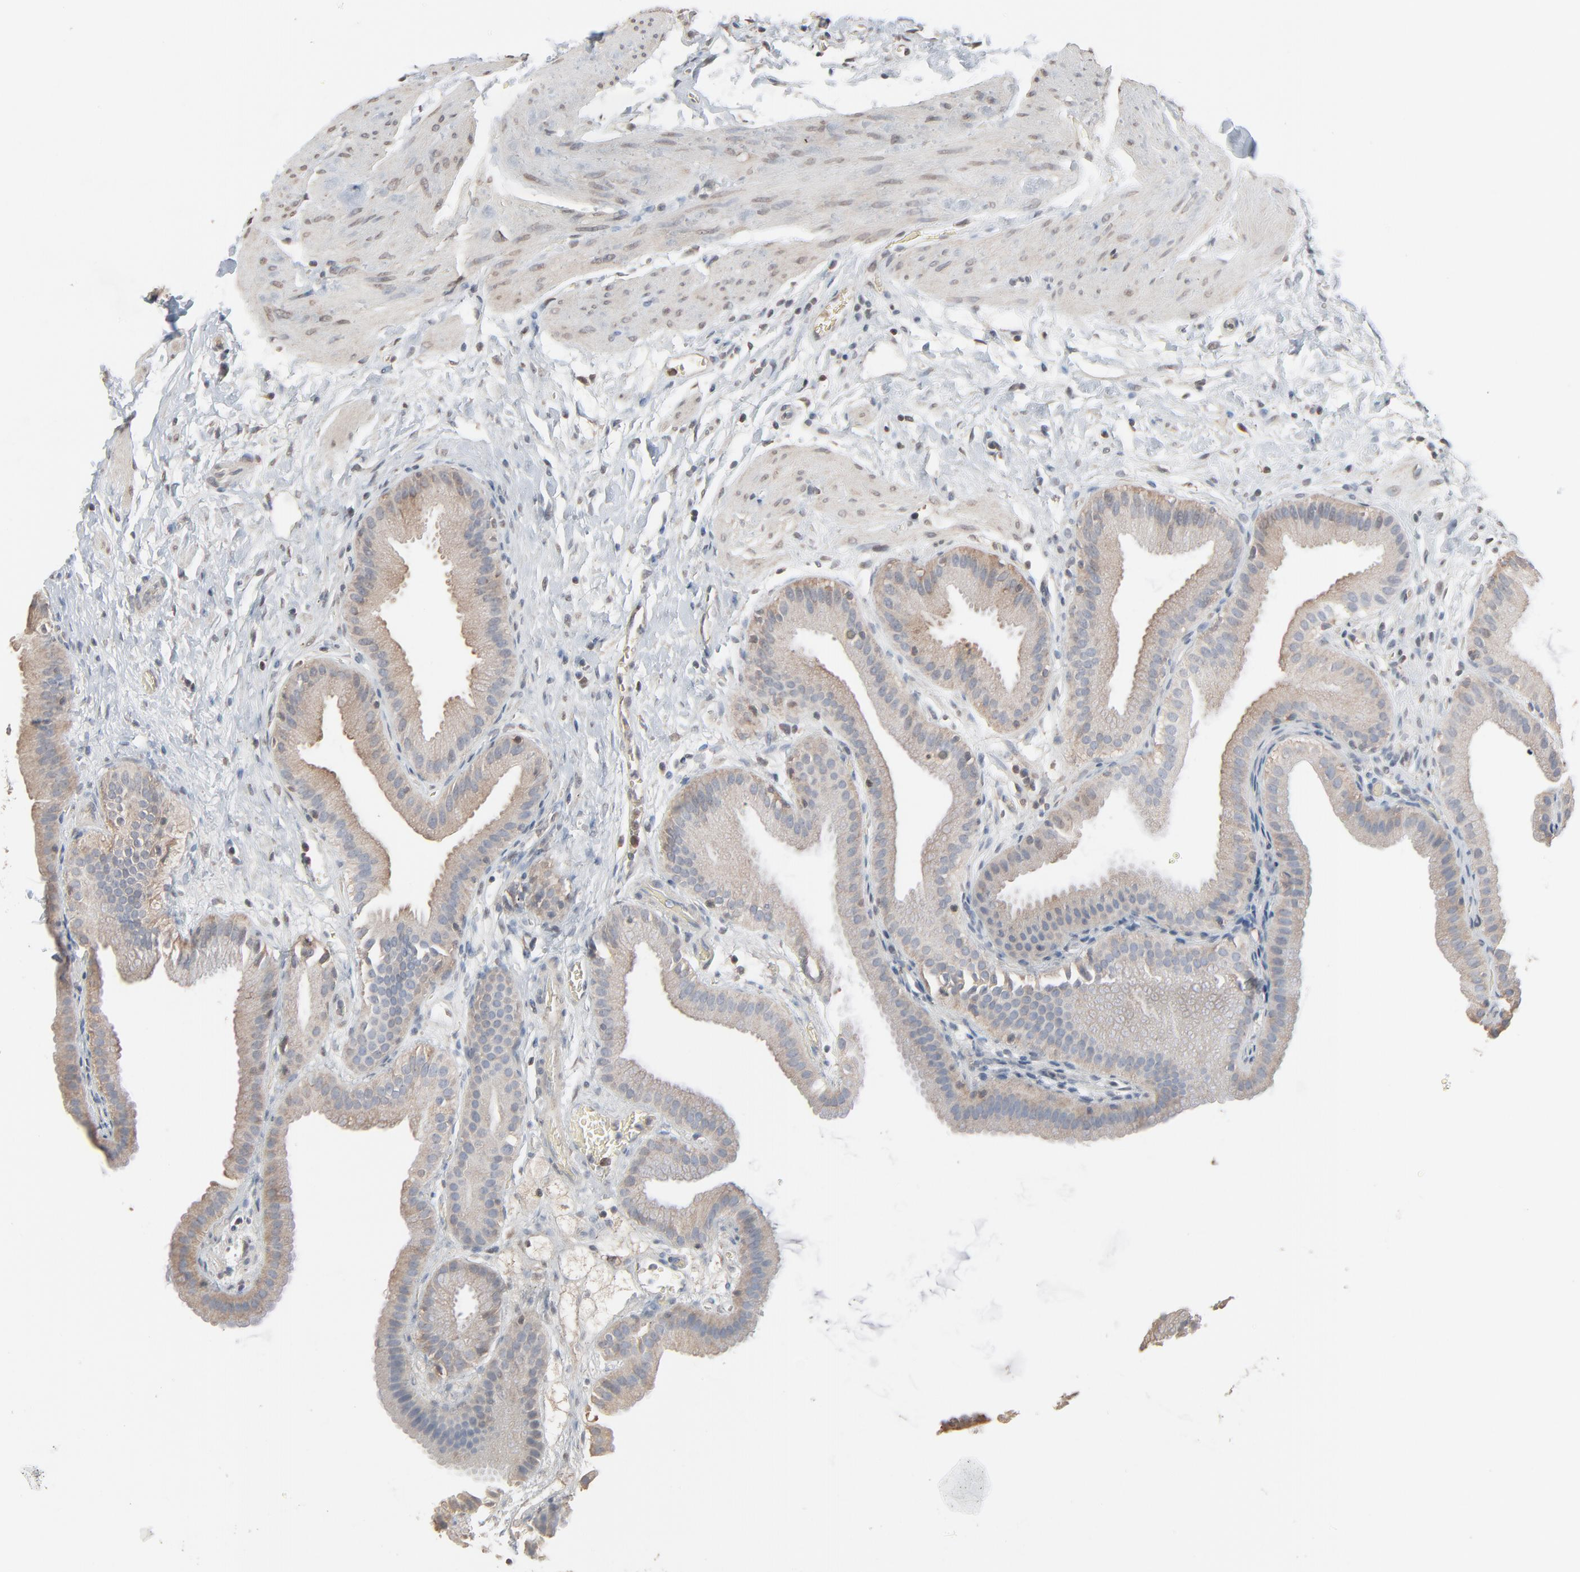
{"staining": {"intensity": "weak", "quantity": ">75%", "location": "cytoplasmic/membranous"}, "tissue": "gallbladder", "cell_type": "Glandular cells", "image_type": "normal", "snomed": [{"axis": "morphology", "description": "Normal tissue, NOS"}, {"axis": "topography", "description": "Gallbladder"}], "caption": "A high-resolution photomicrograph shows immunohistochemistry staining of benign gallbladder, which demonstrates weak cytoplasmic/membranous expression in approximately >75% of glandular cells. (brown staining indicates protein expression, while blue staining denotes nuclei).", "gene": "CCT5", "patient": {"sex": "female", "age": 63}}